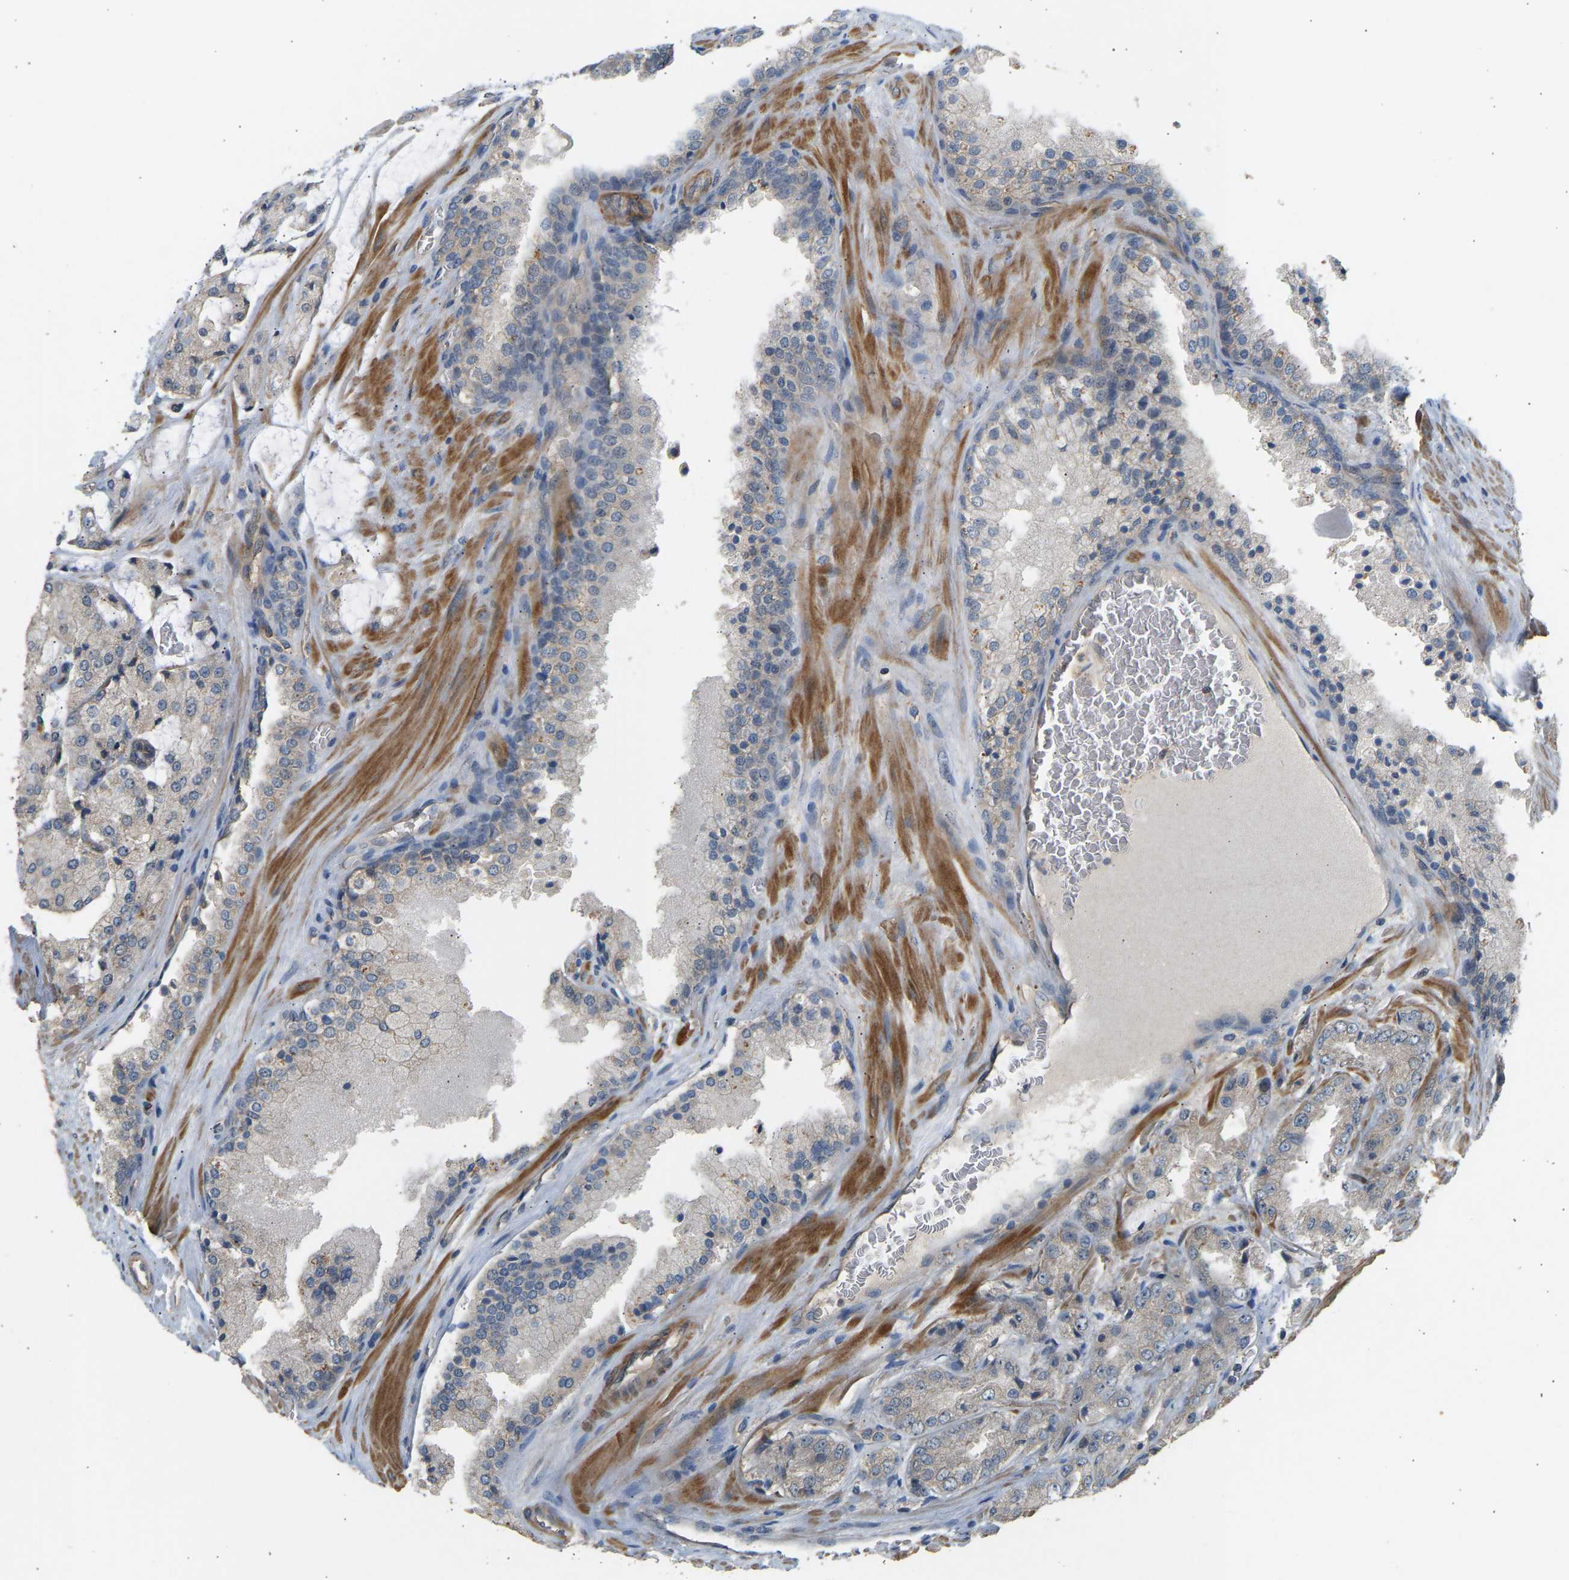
{"staining": {"intensity": "negative", "quantity": "none", "location": "none"}, "tissue": "prostate cancer", "cell_type": "Tumor cells", "image_type": "cancer", "snomed": [{"axis": "morphology", "description": "Adenocarcinoma, High grade"}, {"axis": "topography", "description": "Prostate"}], "caption": "DAB immunohistochemical staining of prostate cancer reveals no significant positivity in tumor cells.", "gene": "RGL1", "patient": {"sex": "male", "age": 65}}